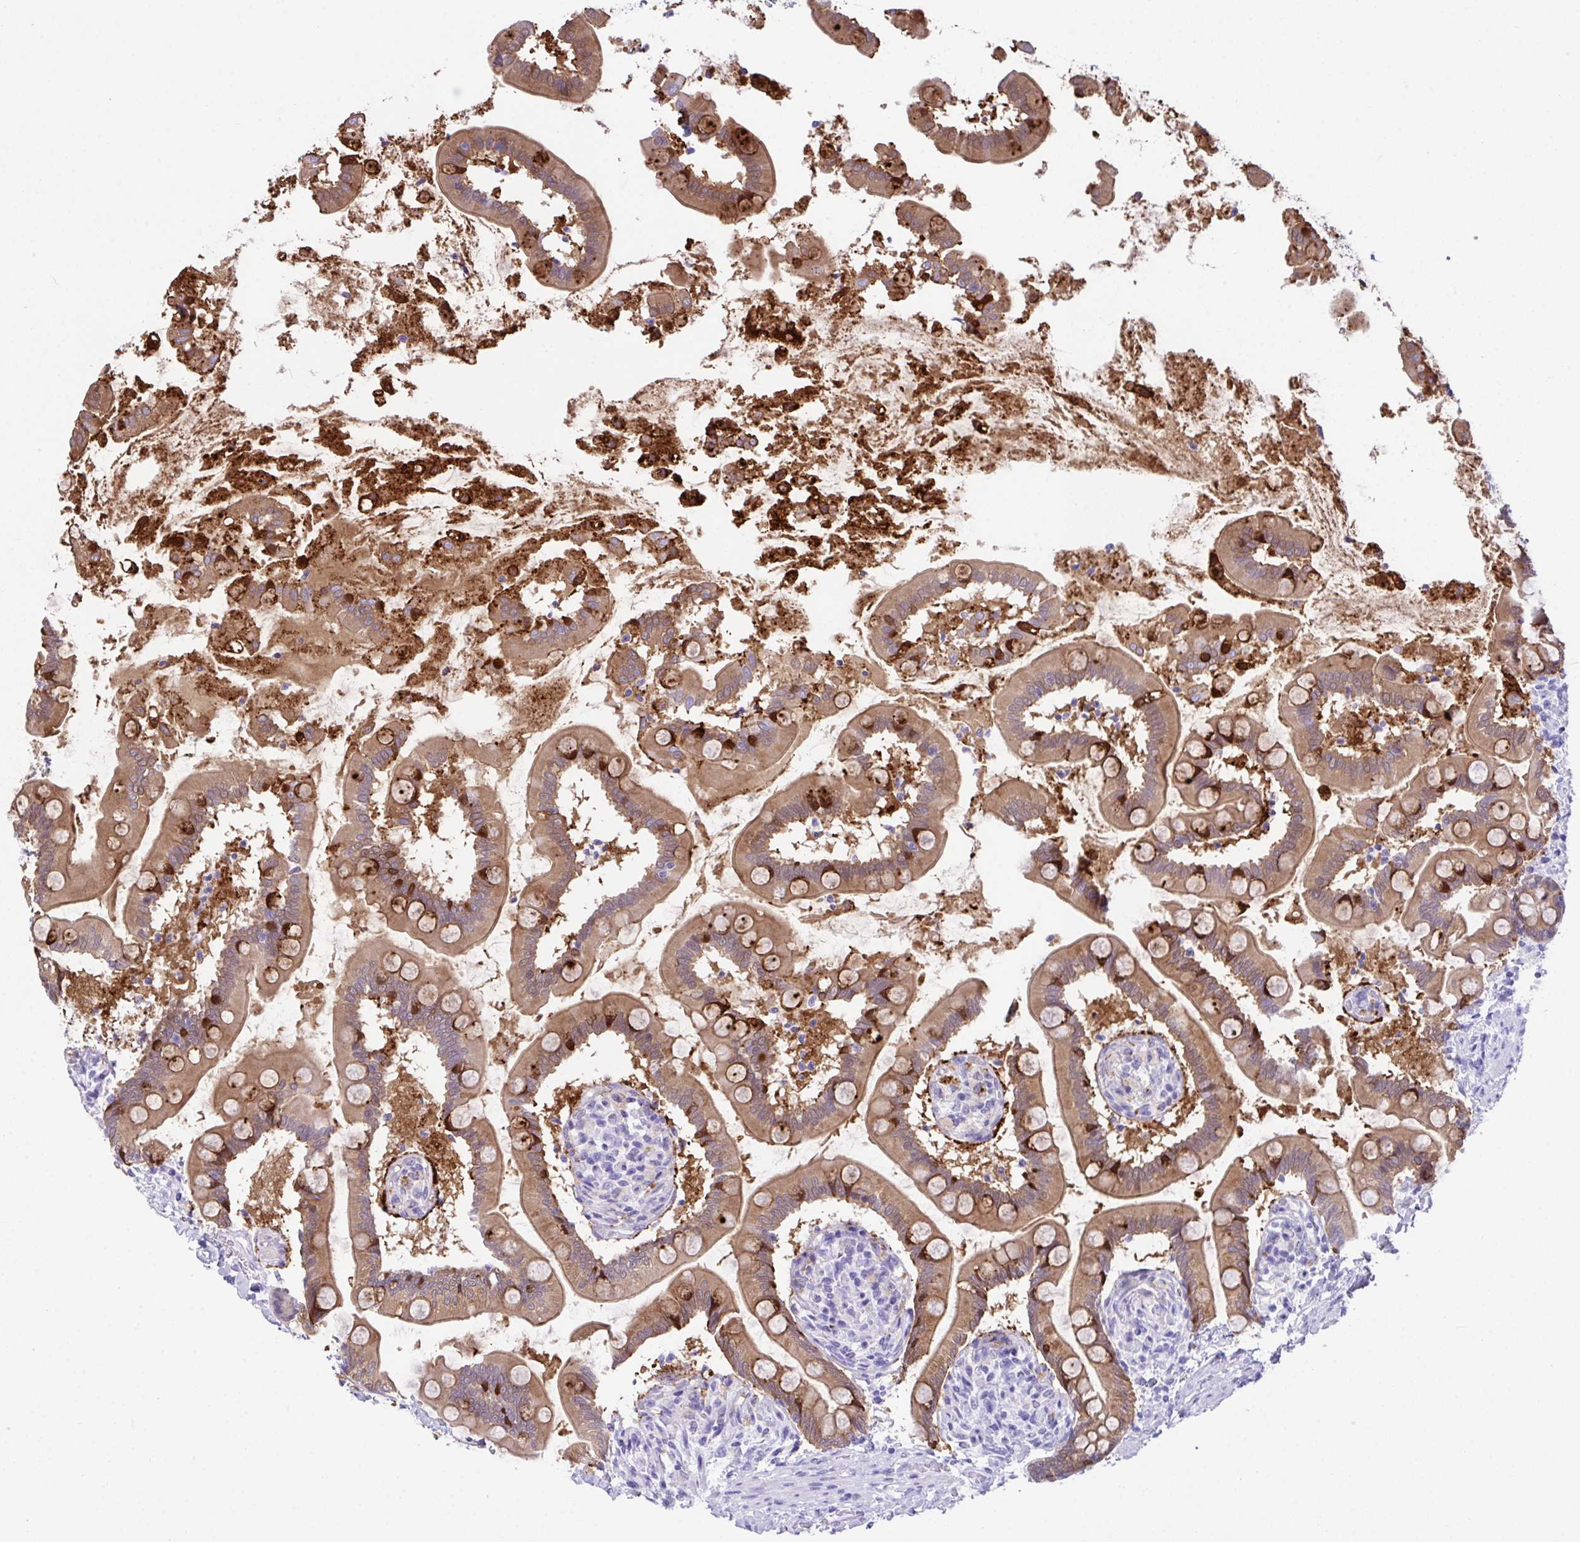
{"staining": {"intensity": "moderate", "quantity": ">75%", "location": "cytoplasmic/membranous"}, "tissue": "small intestine", "cell_type": "Glandular cells", "image_type": "normal", "snomed": [{"axis": "morphology", "description": "Normal tissue, NOS"}, {"axis": "topography", "description": "Small intestine"}], "caption": "Immunohistochemistry (IHC) (DAB (3,3'-diaminobenzidine)) staining of benign small intestine demonstrates moderate cytoplasmic/membranous protein expression in about >75% of glandular cells.", "gene": "LGALS4", "patient": {"sex": "female", "age": 64}}